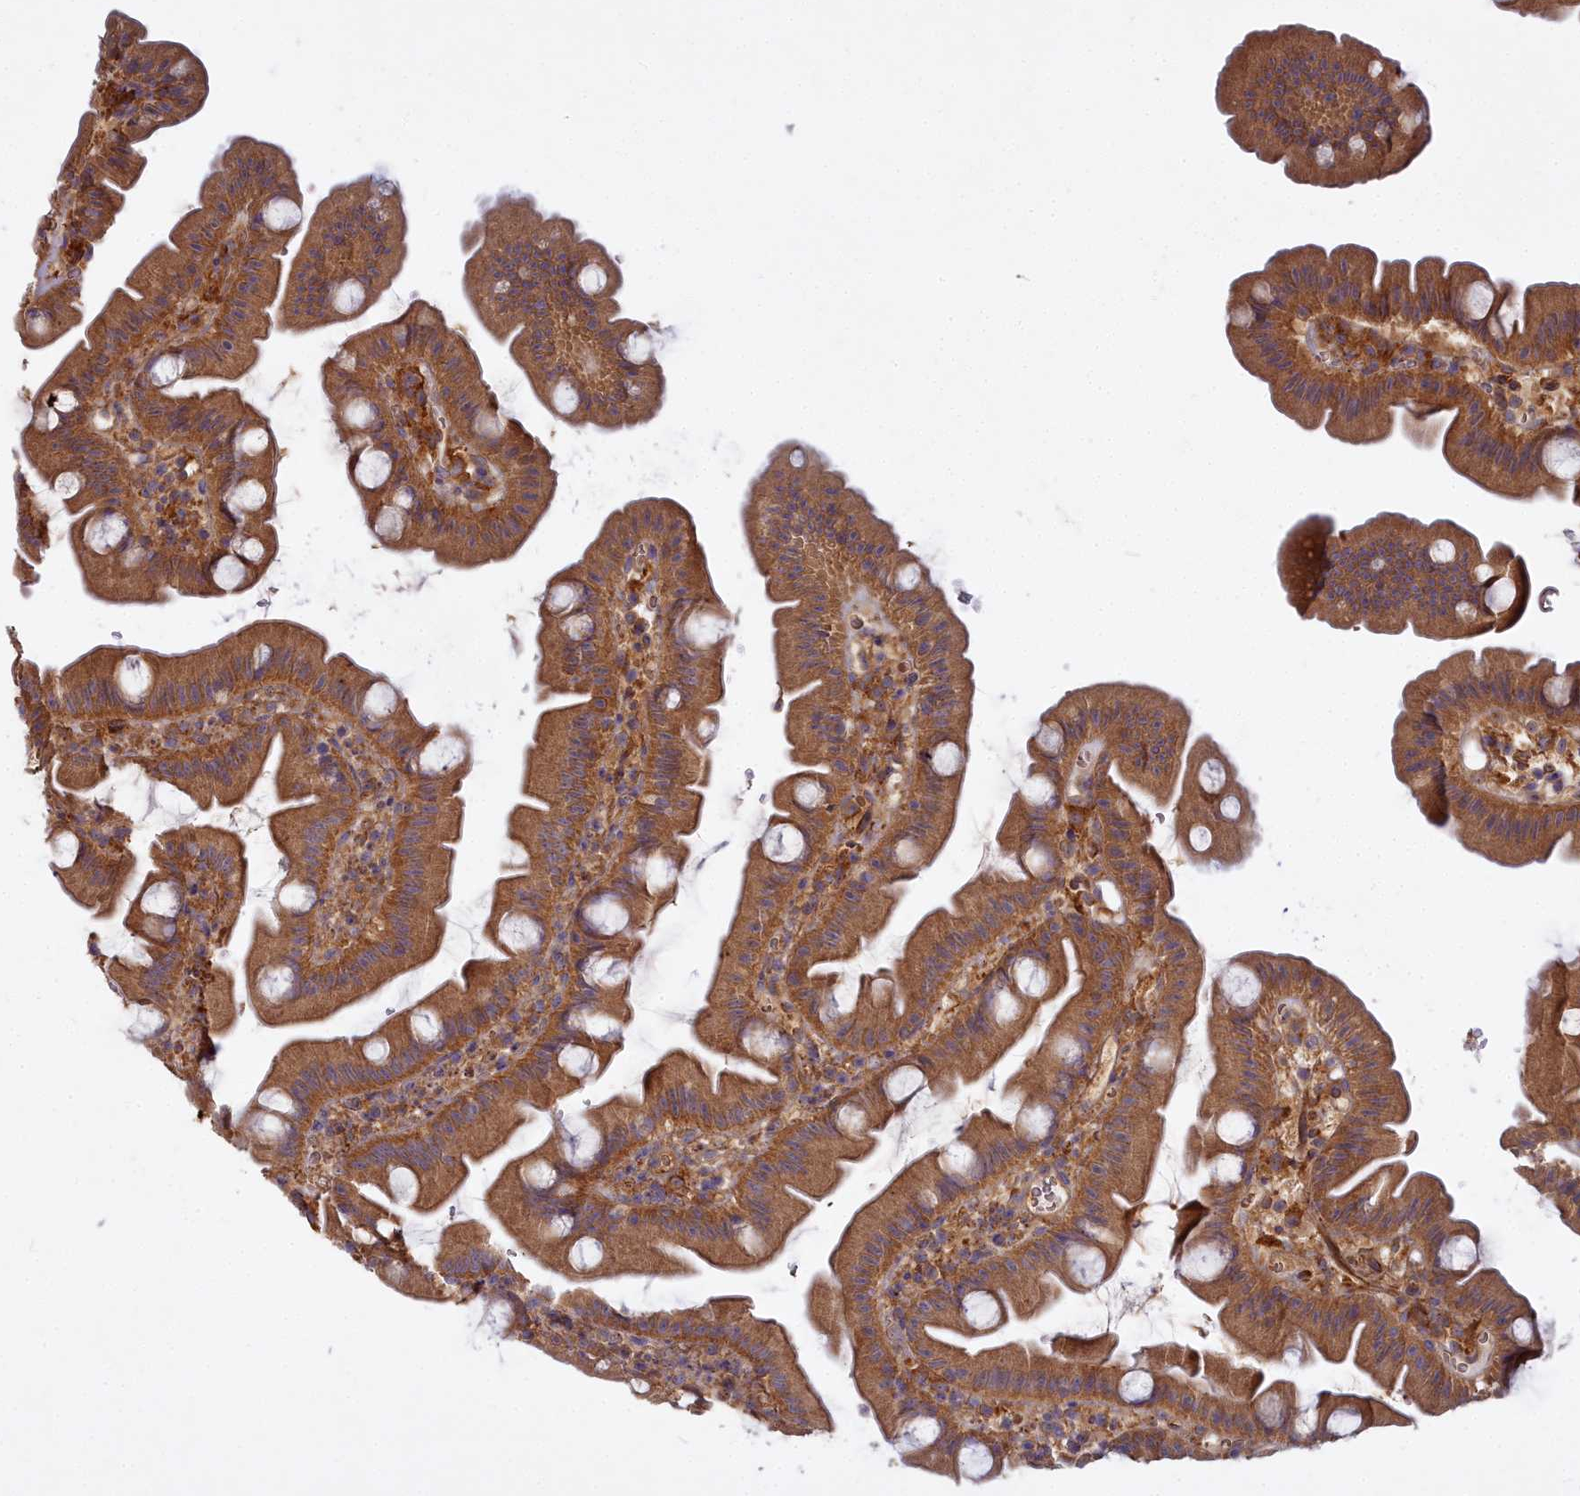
{"staining": {"intensity": "moderate", "quantity": ">75%", "location": "cytoplasmic/membranous"}, "tissue": "small intestine", "cell_type": "Glandular cells", "image_type": "normal", "snomed": [{"axis": "morphology", "description": "Normal tissue, NOS"}, {"axis": "topography", "description": "Small intestine"}], "caption": "Immunohistochemistry (IHC) of benign human small intestine demonstrates medium levels of moderate cytoplasmic/membranous staining in approximately >75% of glandular cells. Using DAB (3,3'-diaminobenzidine) (brown) and hematoxylin (blue) stains, captured at high magnification using brightfield microscopy.", "gene": "CCDC167", "patient": {"sex": "female", "age": 68}}